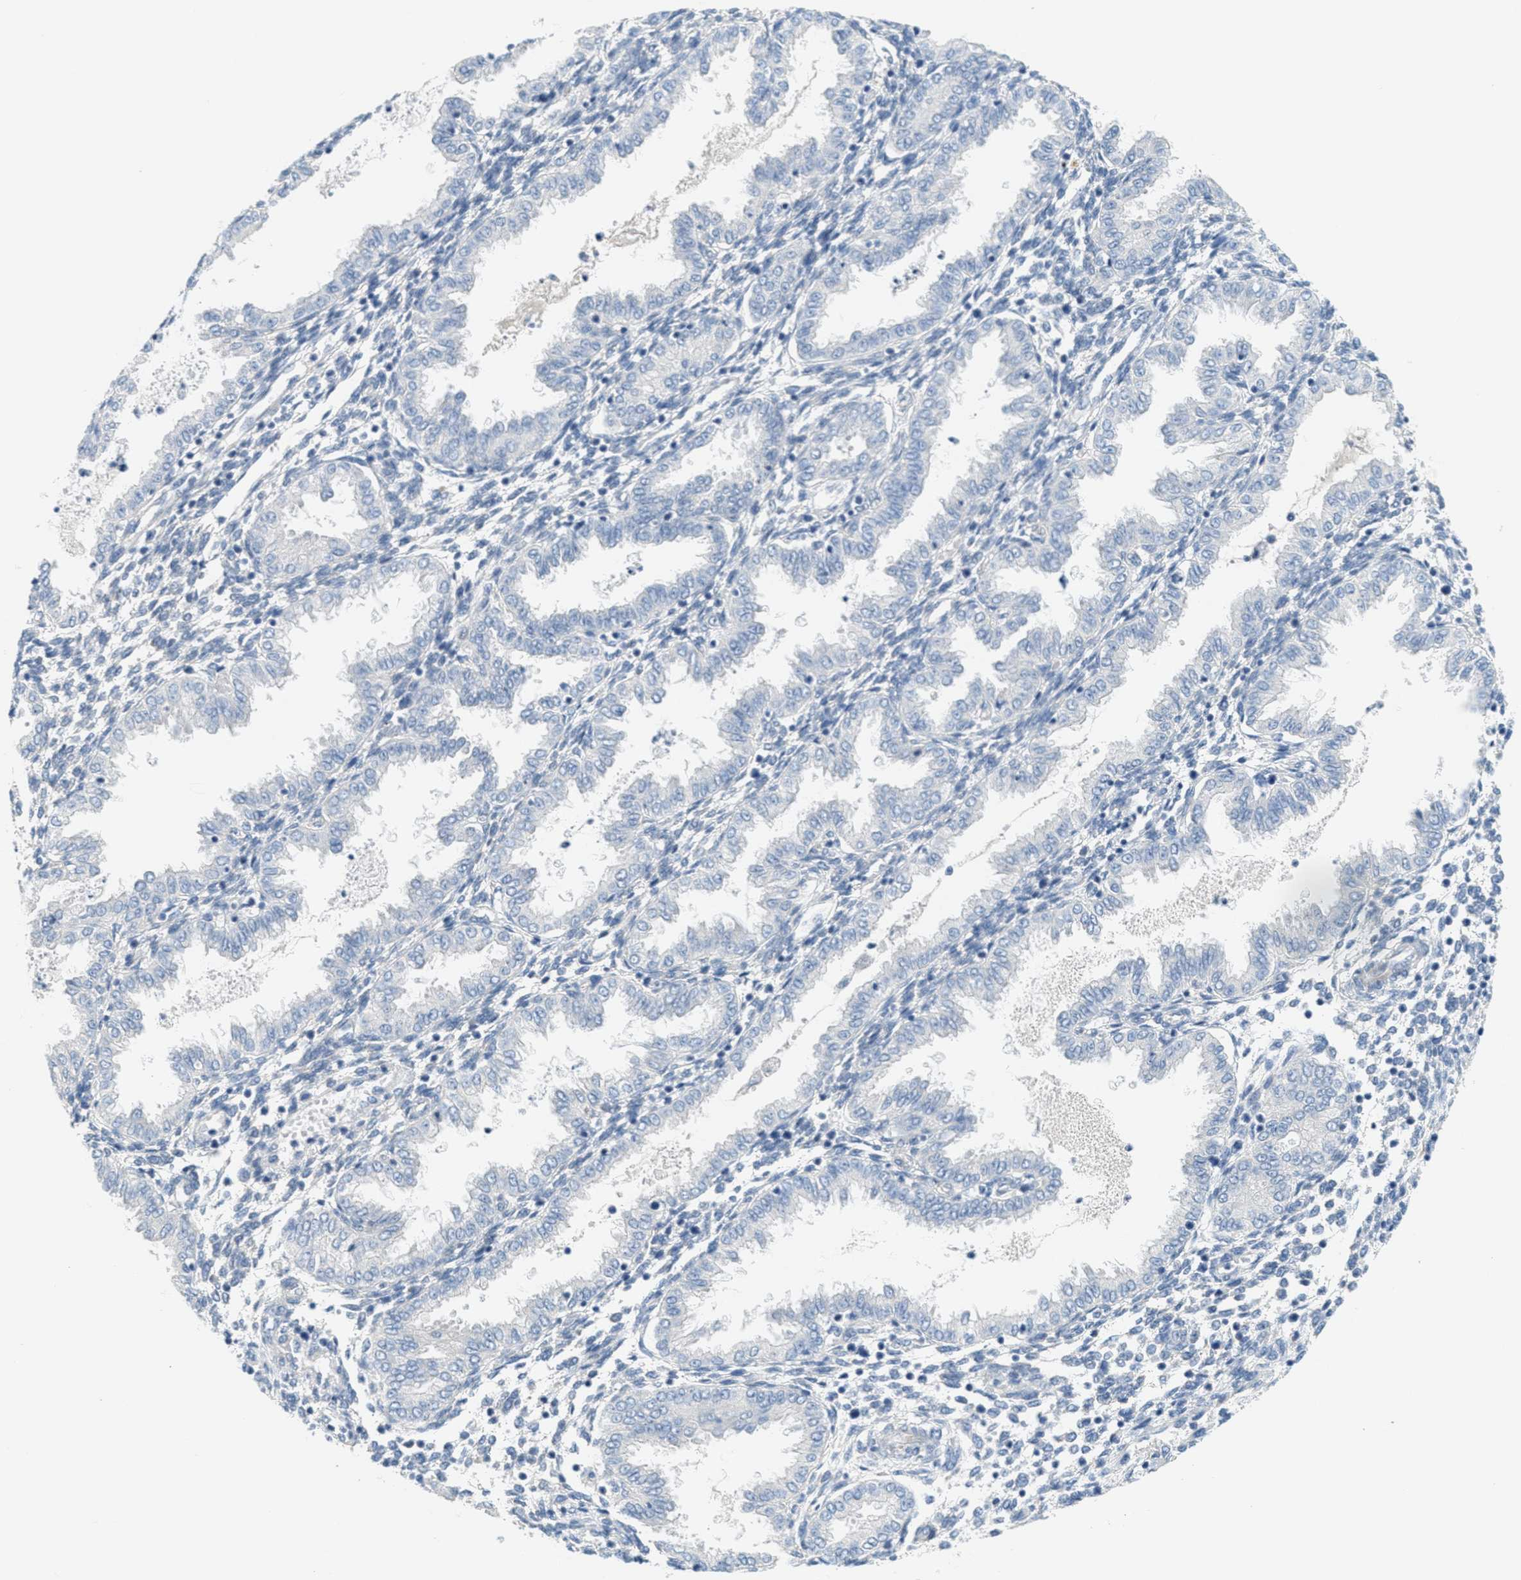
{"staining": {"intensity": "weak", "quantity": "<25%", "location": "cytoplasmic/membranous"}, "tissue": "endometrium", "cell_type": "Cells in endometrial stroma", "image_type": "normal", "snomed": [{"axis": "morphology", "description": "Normal tissue, NOS"}, {"axis": "topography", "description": "Endometrium"}], "caption": "Immunohistochemistry (IHC) photomicrograph of normal endometrium: endometrium stained with DAB (3,3'-diaminobenzidine) displays no significant protein staining in cells in endometrial stroma. The staining is performed using DAB (3,3'-diaminobenzidine) brown chromogen with nuclei counter-stained in using hematoxylin.", "gene": "ZFYVE9", "patient": {"sex": "female", "age": 33}}